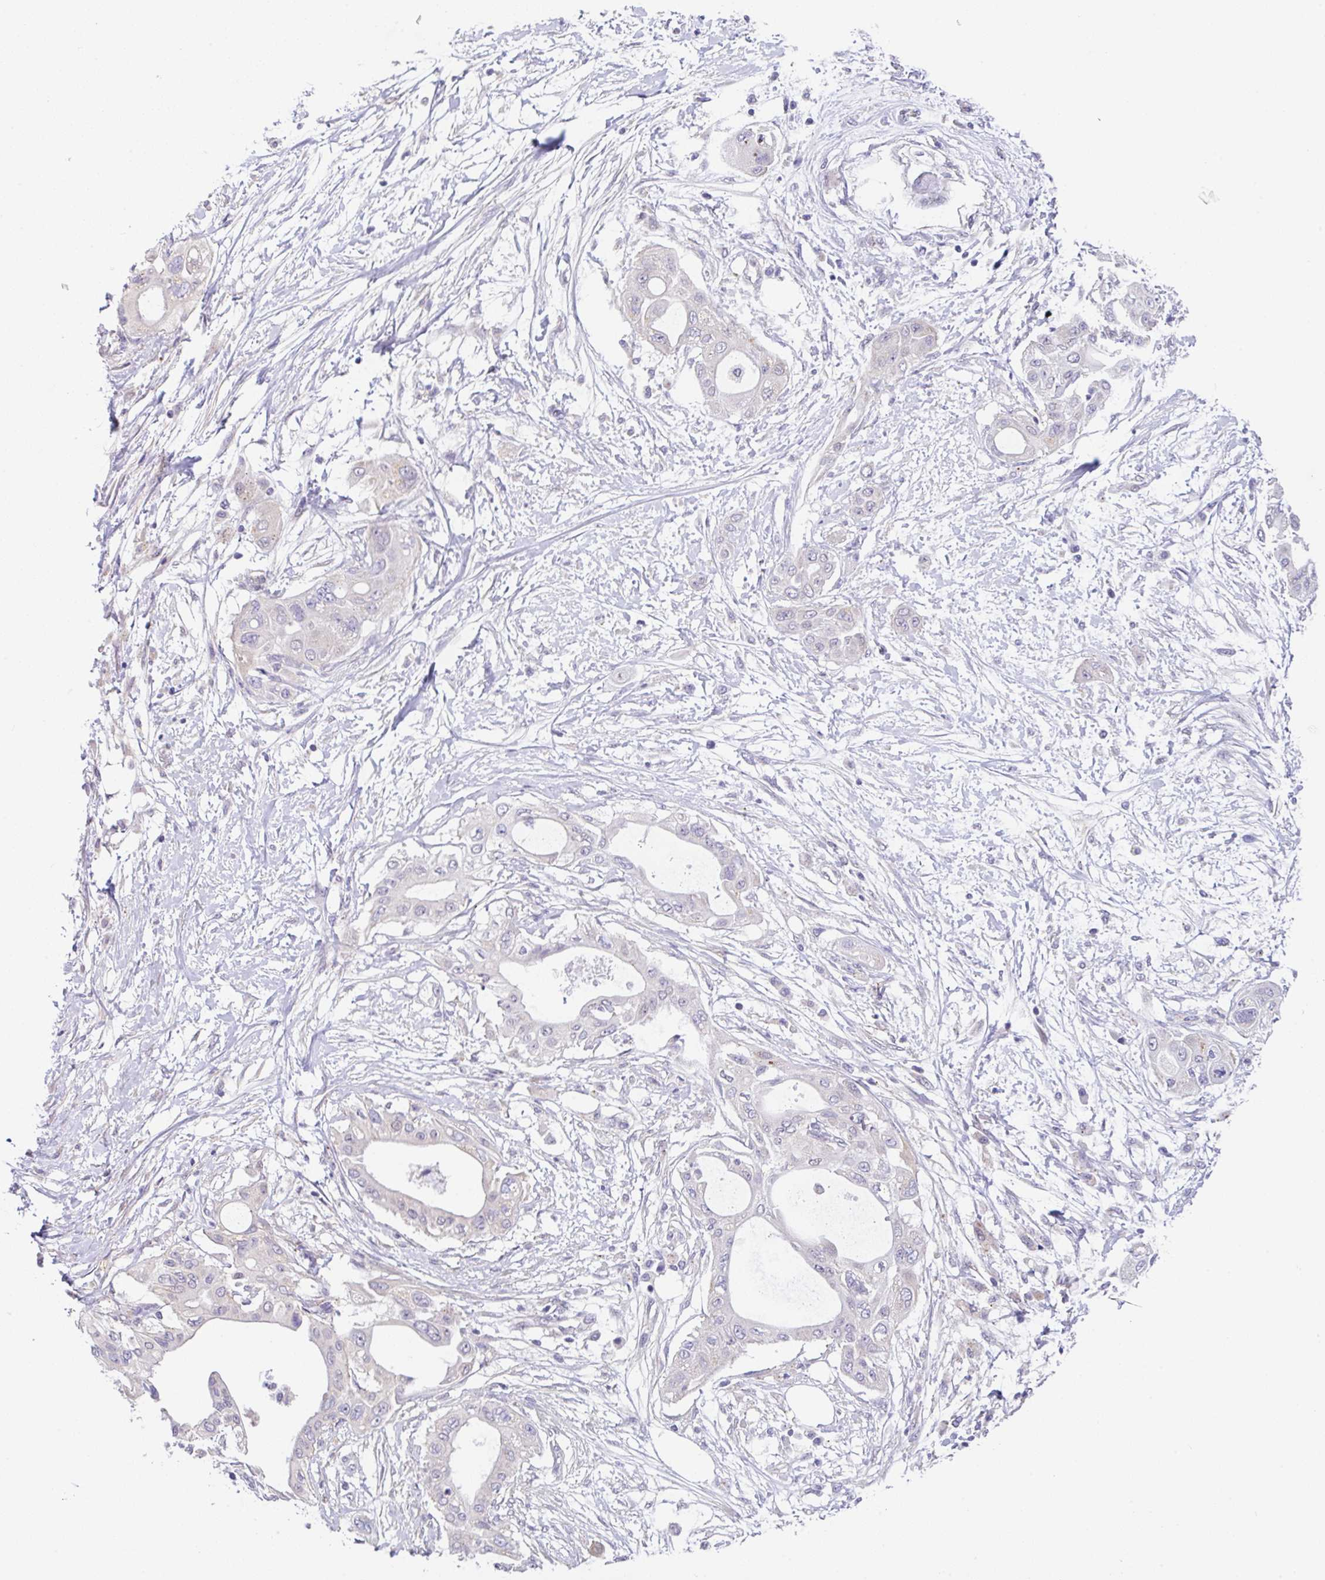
{"staining": {"intensity": "negative", "quantity": "none", "location": "none"}, "tissue": "pancreatic cancer", "cell_type": "Tumor cells", "image_type": "cancer", "snomed": [{"axis": "morphology", "description": "Adenocarcinoma, NOS"}, {"axis": "topography", "description": "Pancreas"}], "caption": "Immunohistochemistry micrograph of neoplastic tissue: human pancreatic adenocarcinoma stained with DAB (3,3'-diaminobenzidine) reveals no significant protein positivity in tumor cells. (Stains: DAB IHC with hematoxylin counter stain, Microscopy: brightfield microscopy at high magnification).", "gene": "CGNL1", "patient": {"sex": "male", "age": 68}}